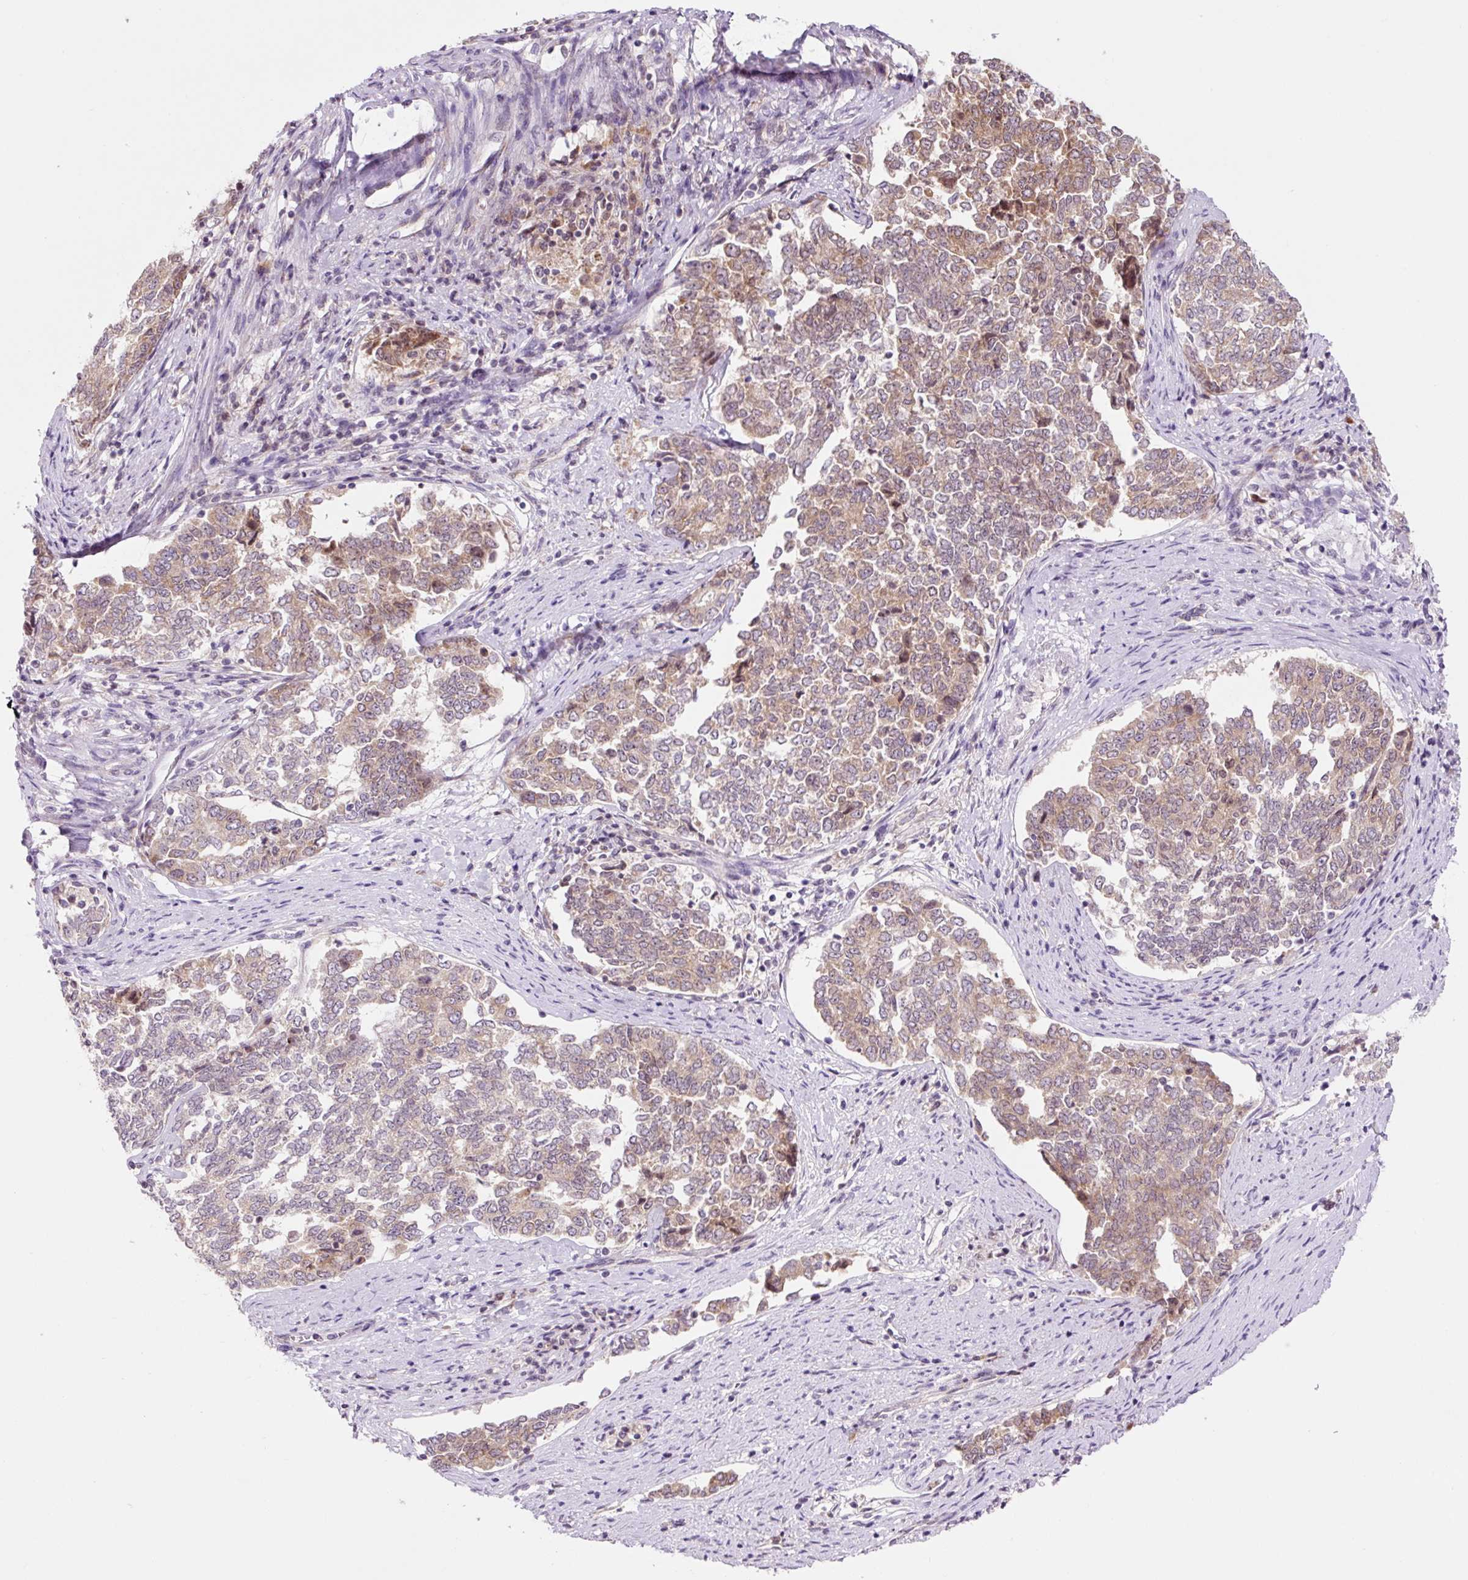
{"staining": {"intensity": "moderate", "quantity": "25%-75%", "location": "cytoplasmic/membranous"}, "tissue": "endometrial cancer", "cell_type": "Tumor cells", "image_type": "cancer", "snomed": [{"axis": "morphology", "description": "Adenocarcinoma, NOS"}, {"axis": "topography", "description": "Endometrium"}], "caption": "There is medium levels of moderate cytoplasmic/membranous expression in tumor cells of endometrial cancer, as demonstrated by immunohistochemical staining (brown color).", "gene": "RPL41", "patient": {"sex": "female", "age": 80}}